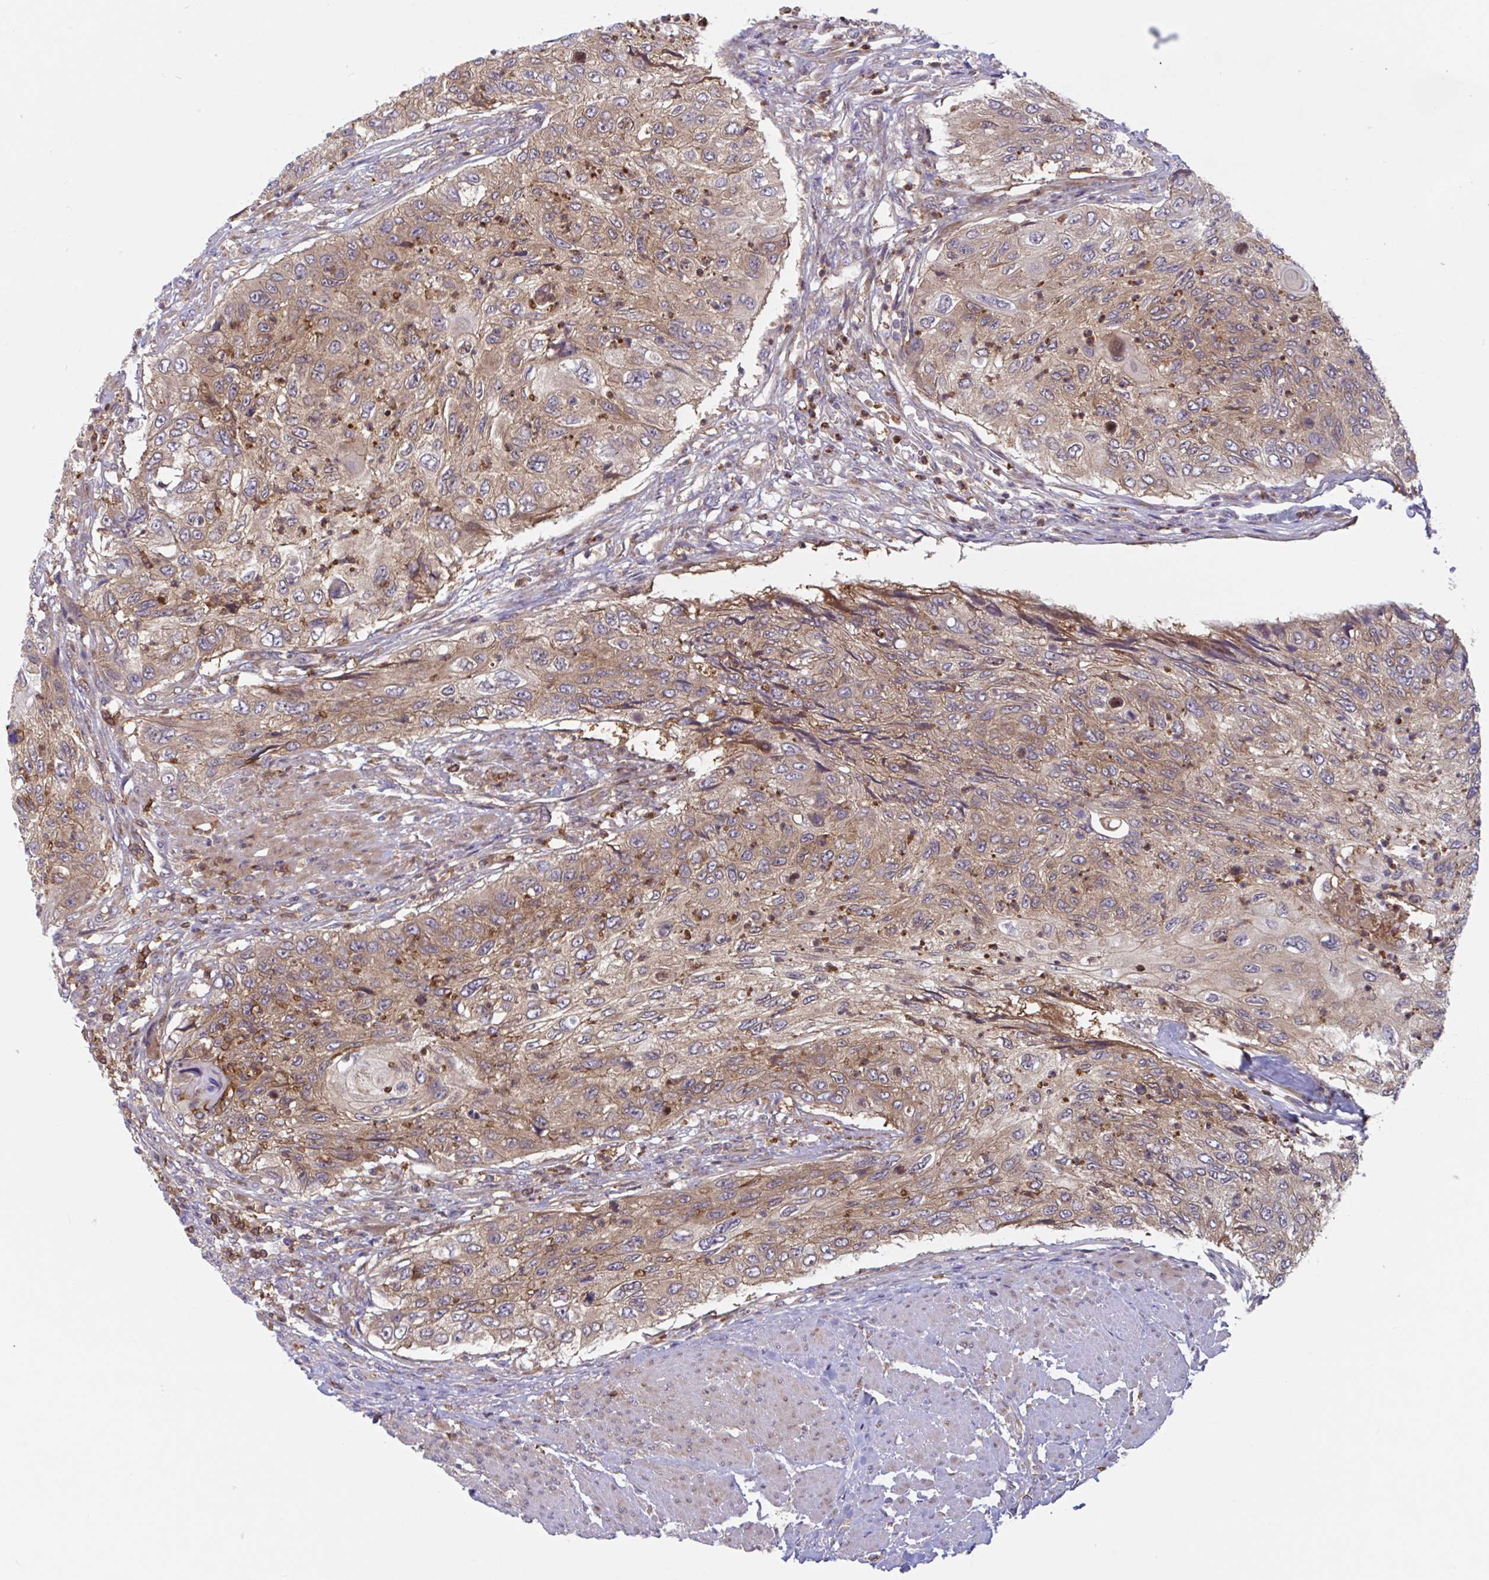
{"staining": {"intensity": "moderate", "quantity": ">75%", "location": "cytoplasmic/membranous"}, "tissue": "urothelial cancer", "cell_type": "Tumor cells", "image_type": "cancer", "snomed": [{"axis": "morphology", "description": "Urothelial carcinoma, High grade"}, {"axis": "topography", "description": "Urinary bladder"}], "caption": "A brown stain labels moderate cytoplasmic/membranous staining of a protein in human urothelial carcinoma (high-grade) tumor cells. (DAB = brown stain, brightfield microscopy at high magnification).", "gene": "LMNTD2", "patient": {"sex": "female", "age": 60}}